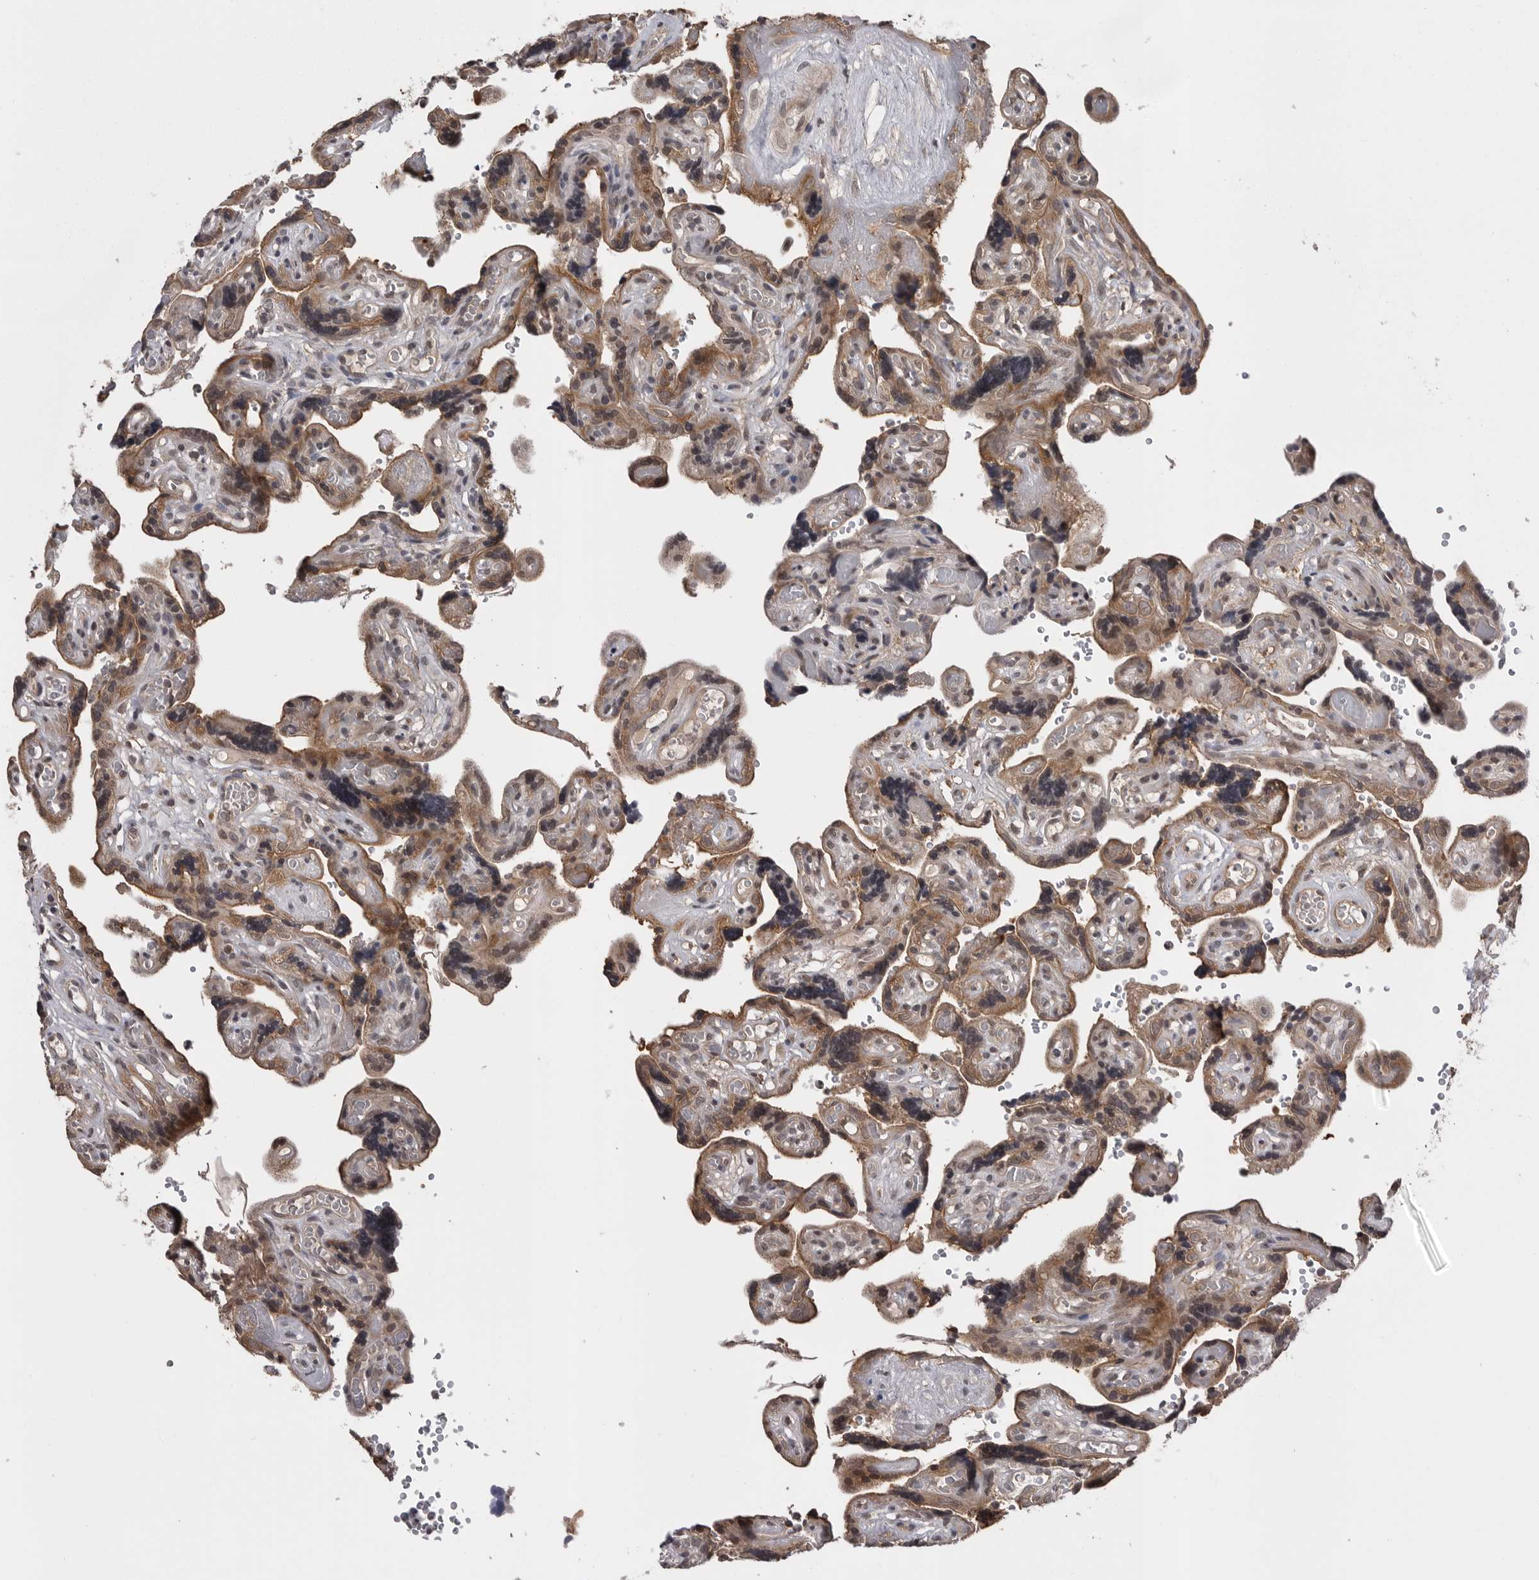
{"staining": {"intensity": "moderate", "quantity": ">75%", "location": "cytoplasmic/membranous,nuclear"}, "tissue": "placenta", "cell_type": "Decidual cells", "image_type": "normal", "snomed": [{"axis": "morphology", "description": "Normal tissue, NOS"}, {"axis": "topography", "description": "Placenta"}], "caption": "Decidual cells exhibit medium levels of moderate cytoplasmic/membranous,nuclear staining in approximately >75% of cells in normal human placenta.", "gene": "AOAH", "patient": {"sex": "female", "age": 30}}